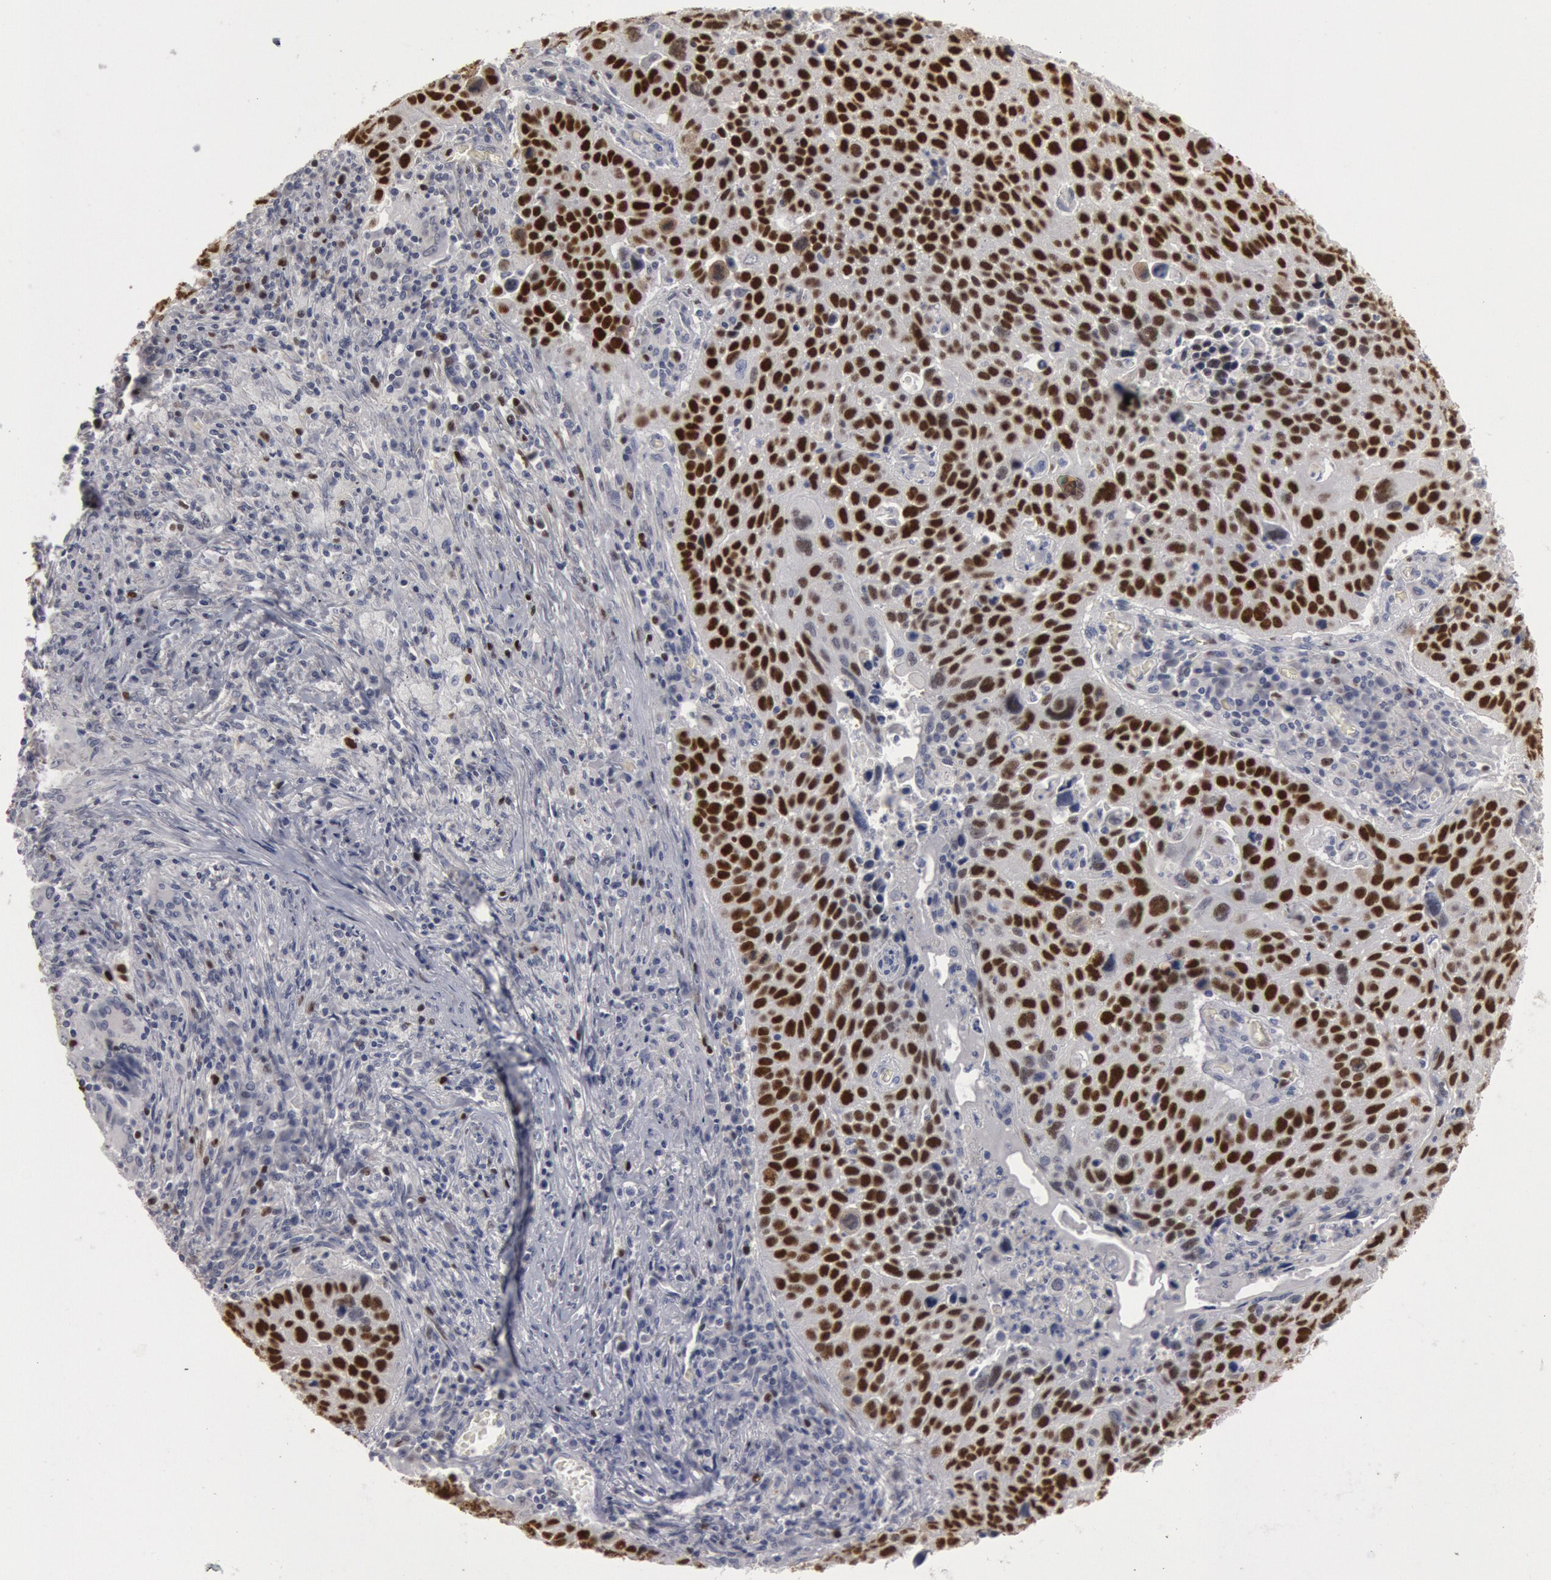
{"staining": {"intensity": "strong", "quantity": ">75%", "location": "nuclear"}, "tissue": "lung cancer", "cell_type": "Tumor cells", "image_type": "cancer", "snomed": [{"axis": "morphology", "description": "Squamous cell carcinoma, NOS"}, {"axis": "topography", "description": "Lung"}], "caption": "Strong nuclear positivity for a protein is appreciated in about >75% of tumor cells of lung cancer (squamous cell carcinoma) using immunohistochemistry (IHC).", "gene": "WDHD1", "patient": {"sex": "male", "age": 68}}